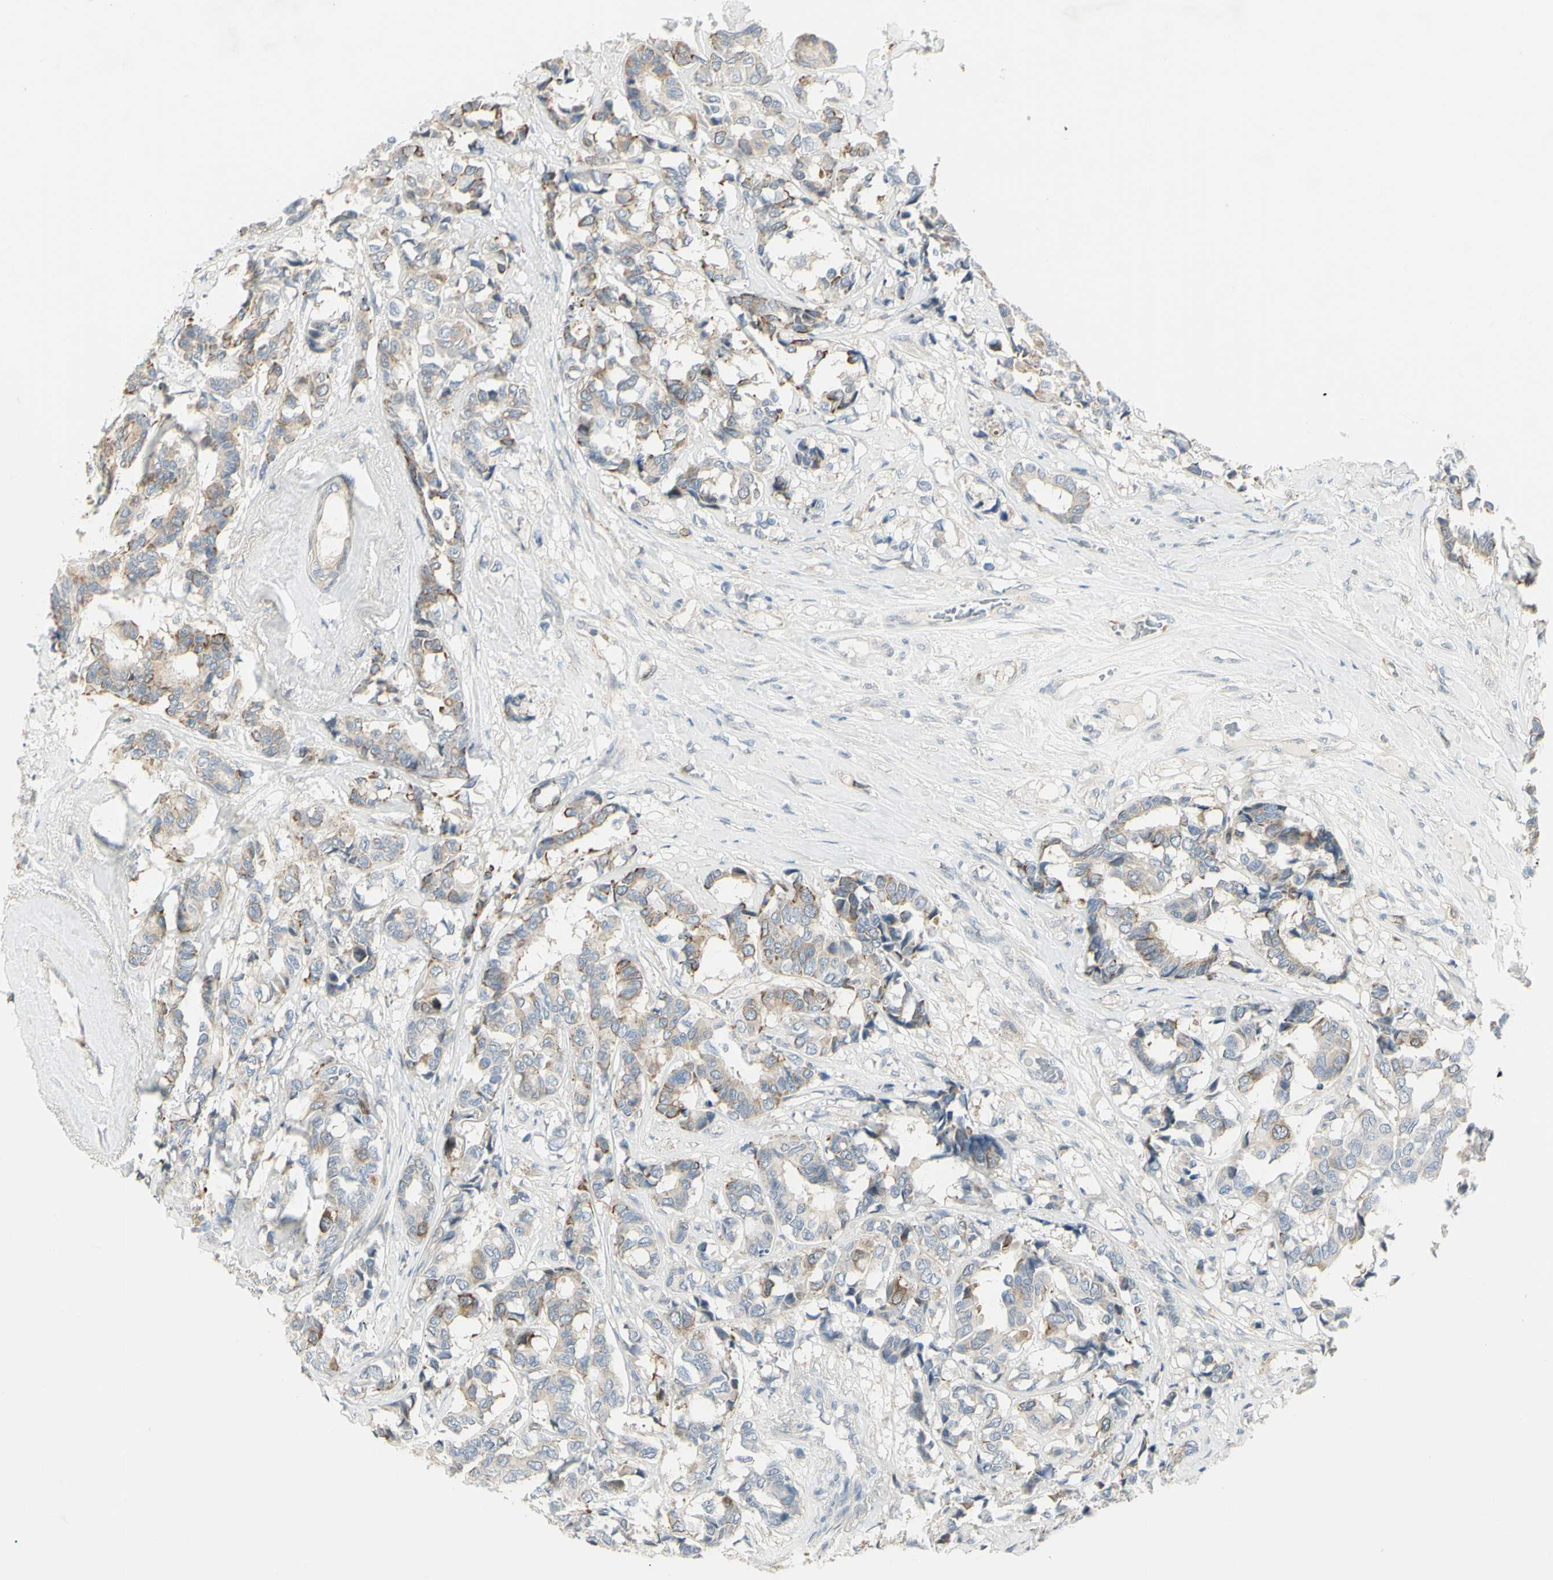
{"staining": {"intensity": "moderate", "quantity": "25%-75%", "location": "cytoplasmic/membranous"}, "tissue": "breast cancer", "cell_type": "Tumor cells", "image_type": "cancer", "snomed": [{"axis": "morphology", "description": "Duct carcinoma"}, {"axis": "topography", "description": "Breast"}], "caption": "Breast cancer stained for a protein demonstrates moderate cytoplasmic/membranous positivity in tumor cells.", "gene": "CCNB2", "patient": {"sex": "female", "age": 87}}